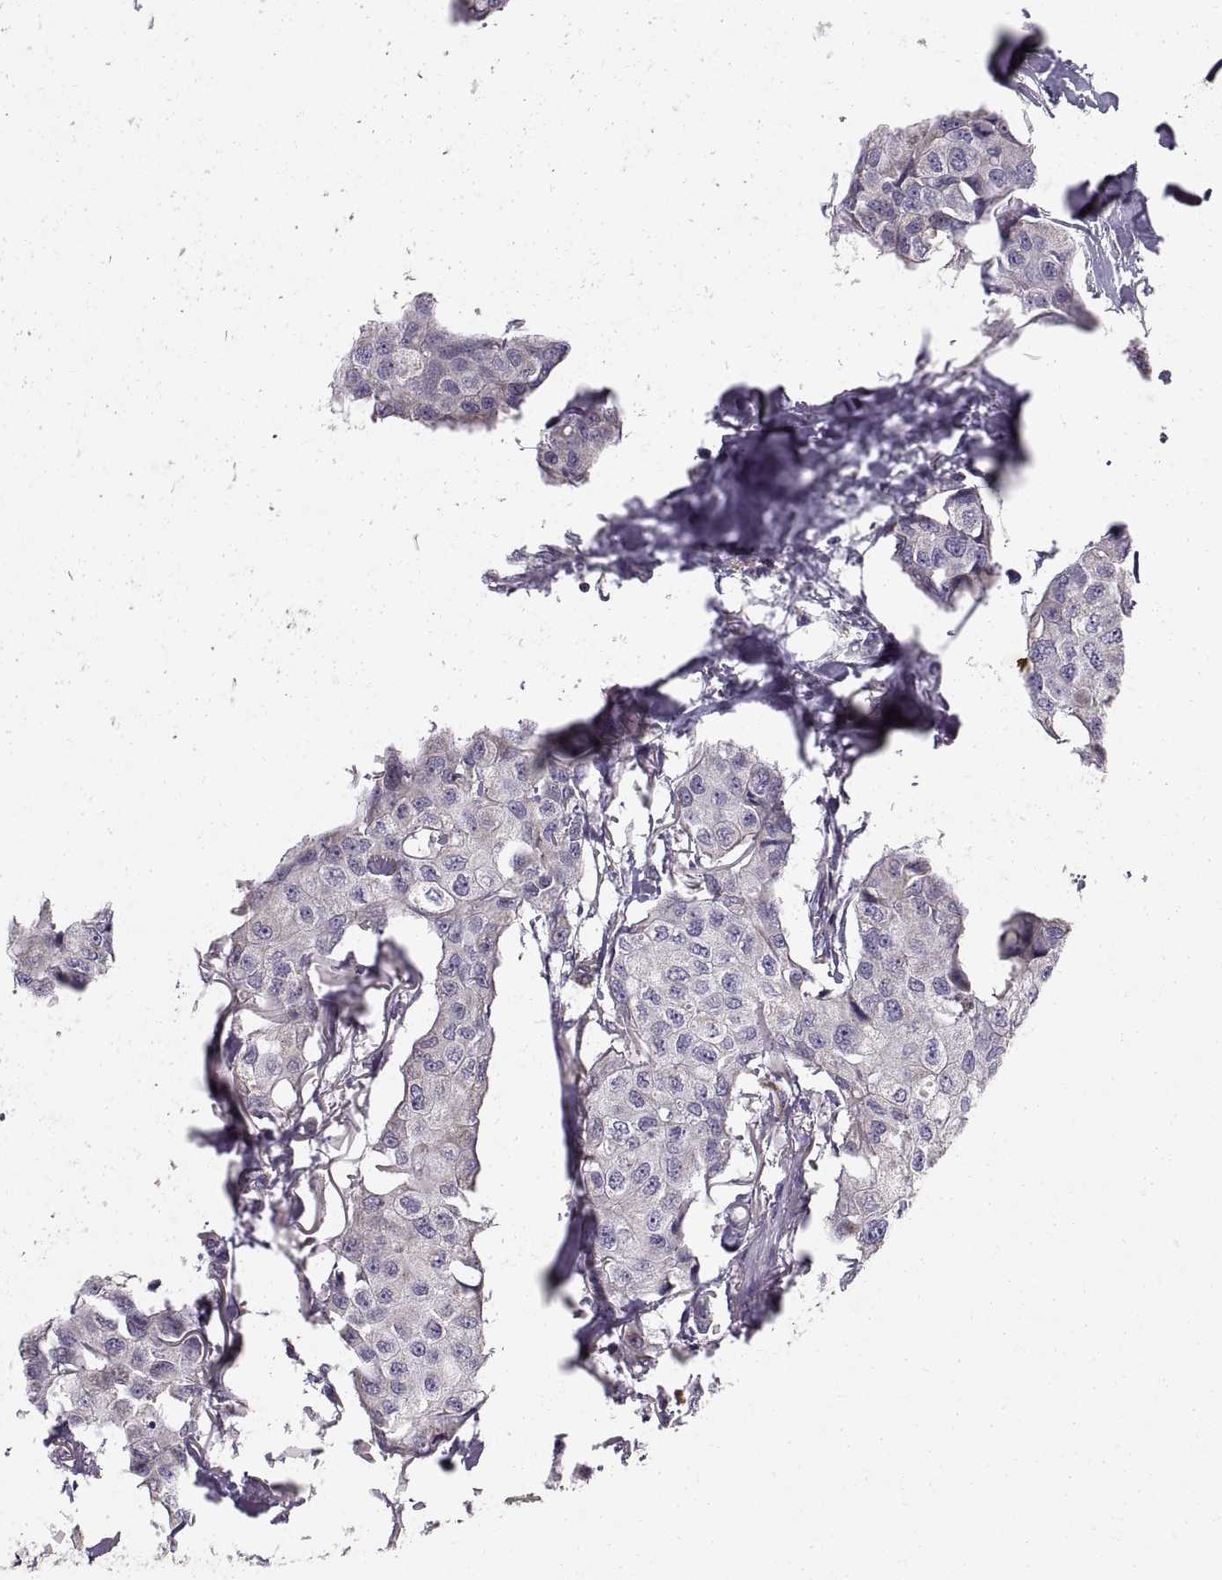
{"staining": {"intensity": "negative", "quantity": "none", "location": "none"}, "tissue": "breast cancer", "cell_type": "Tumor cells", "image_type": "cancer", "snomed": [{"axis": "morphology", "description": "Duct carcinoma"}, {"axis": "topography", "description": "Breast"}], "caption": "There is no significant positivity in tumor cells of breast cancer.", "gene": "STMND1", "patient": {"sex": "female", "age": 80}}